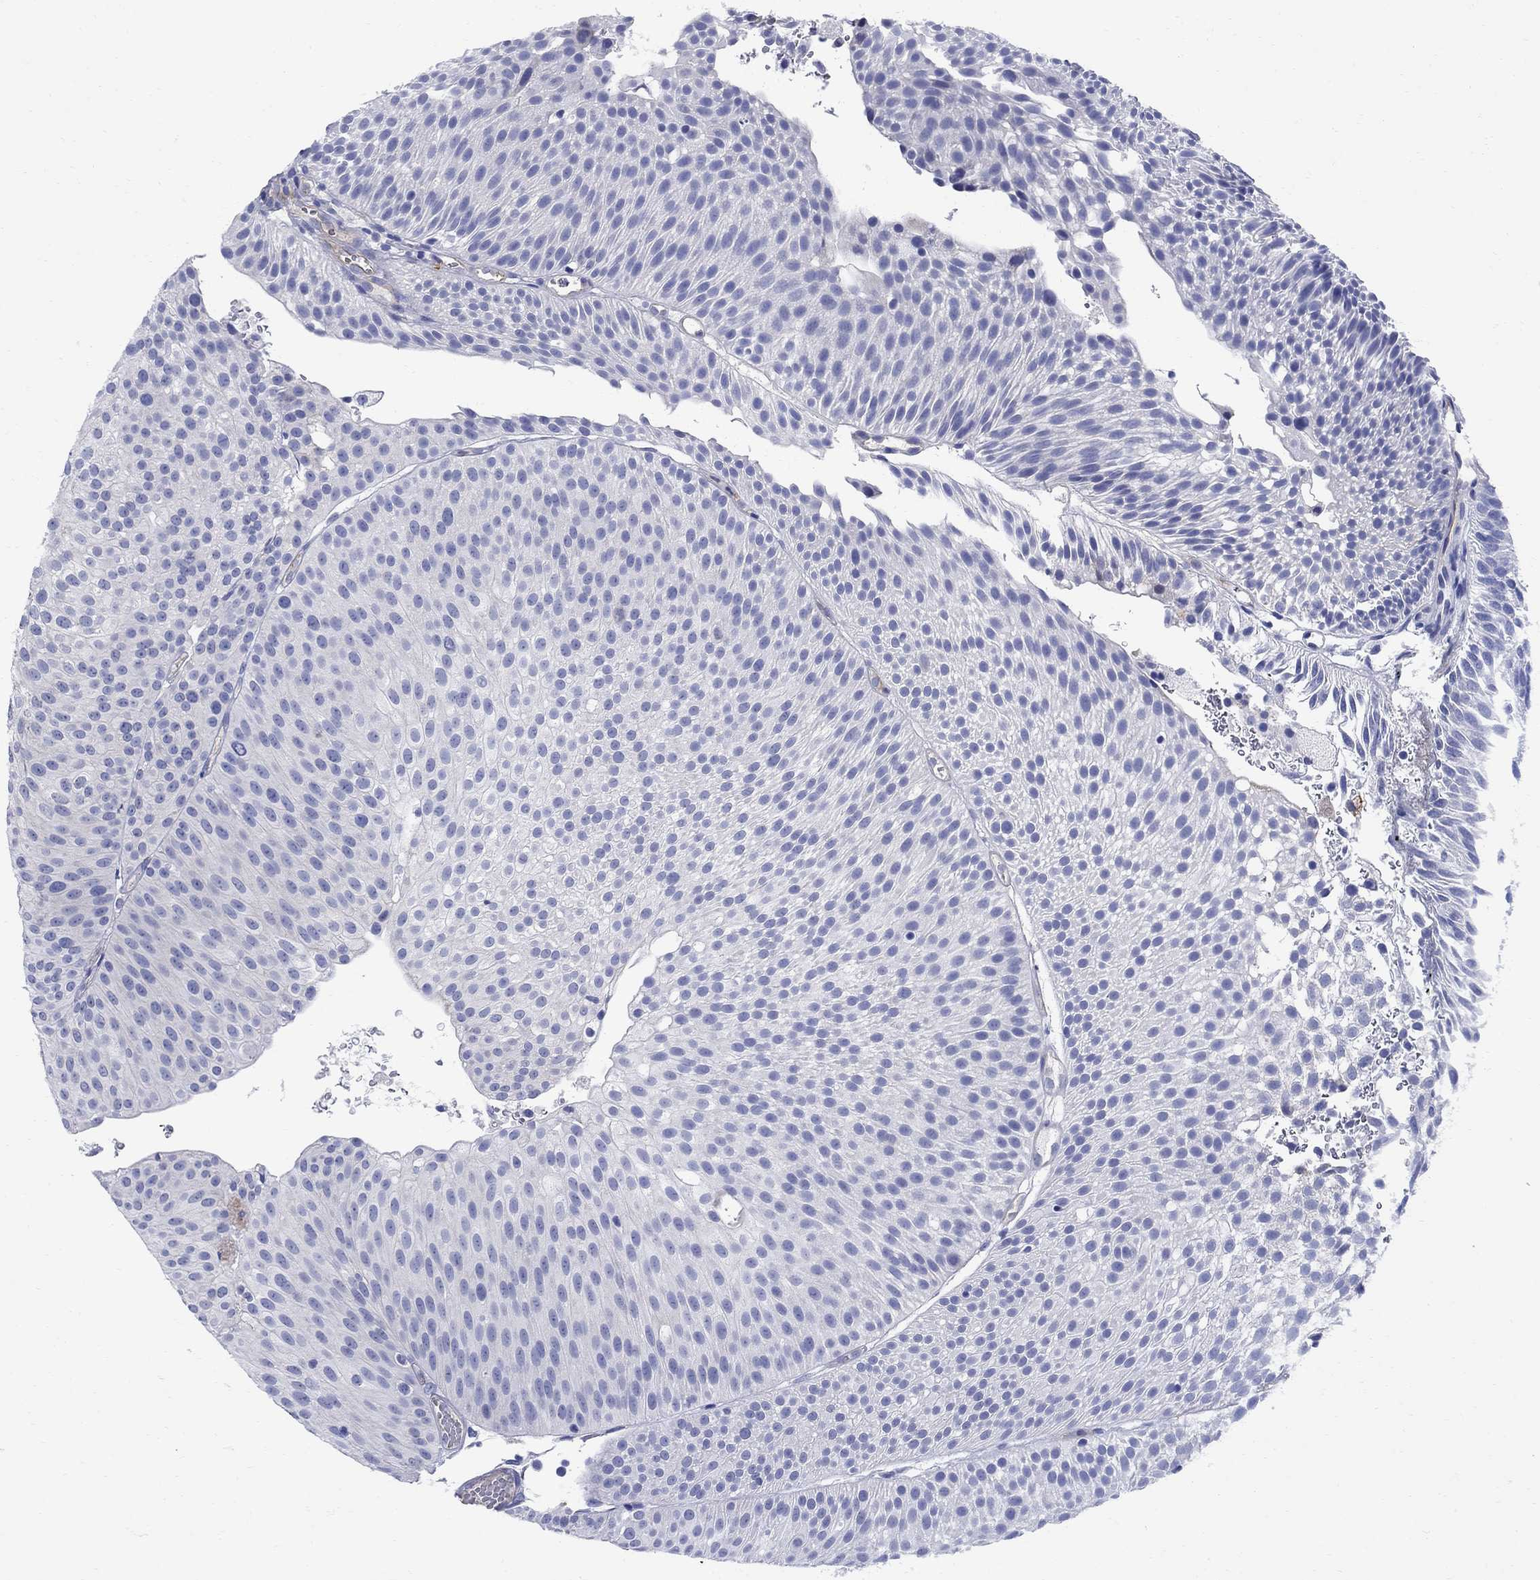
{"staining": {"intensity": "negative", "quantity": "none", "location": "none"}, "tissue": "urothelial cancer", "cell_type": "Tumor cells", "image_type": "cancer", "snomed": [{"axis": "morphology", "description": "Urothelial carcinoma, Low grade"}, {"axis": "topography", "description": "Urinary bladder"}], "caption": "Immunohistochemistry micrograph of neoplastic tissue: urothelial cancer stained with DAB exhibits no significant protein positivity in tumor cells.", "gene": "SMCP", "patient": {"sex": "male", "age": 65}}